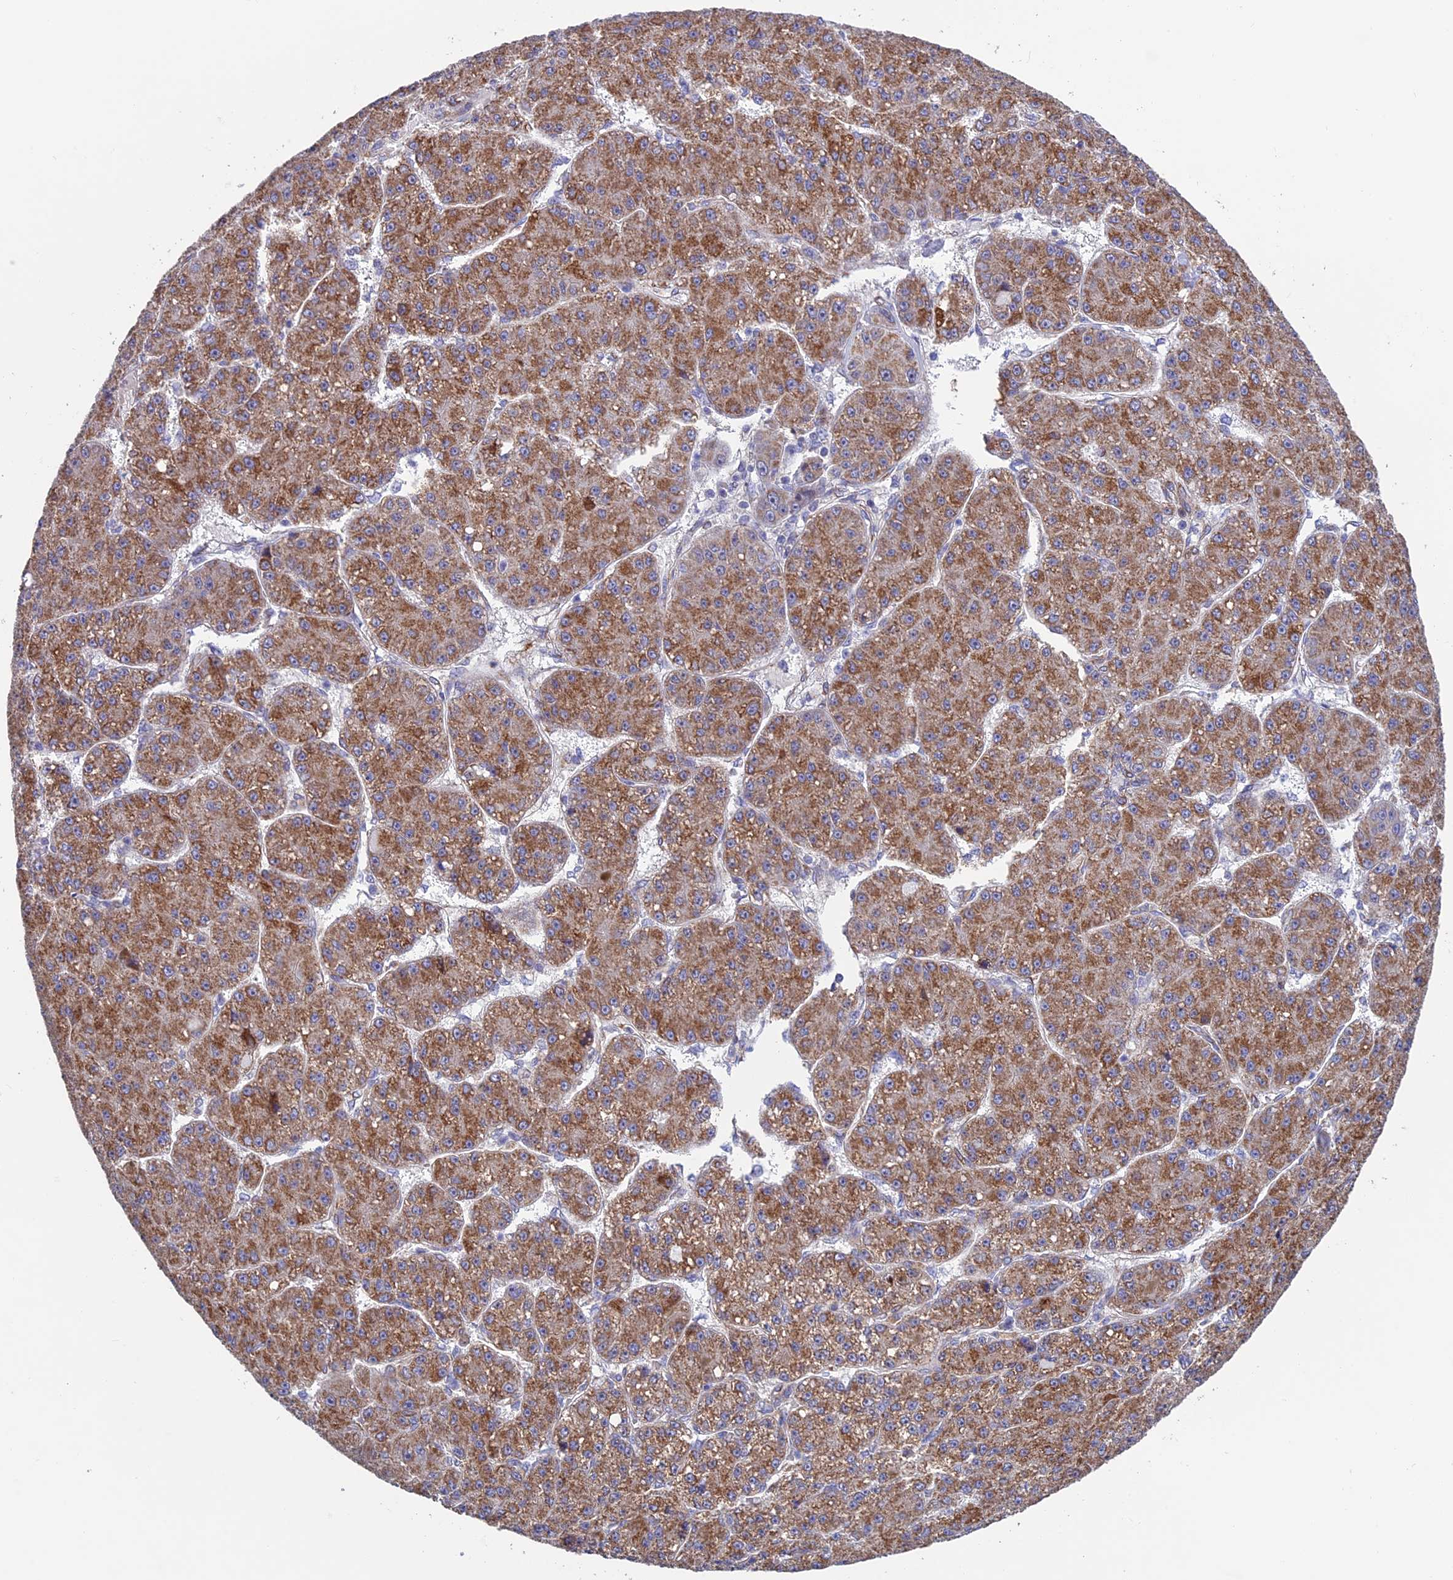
{"staining": {"intensity": "moderate", "quantity": ">75%", "location": "cytoplasmic/membranous"}, "tissue": "liver cancer", "cell_type": "Tumor cells", "image_type": "cancer", "snomed": [{"axis": "morphology", "description": "Carcinoma, Hepatocellular, NOS"}, {"axis": "topography", "description": "Liver"}], "caption": "Hepatocellular carcinoma (liver) stained with a brown dye displays moderate cytoplasmic/membranous positive staining in approximately >75% of tumor cells.", "gene": "ETFDH", "patient": {"sex": "male", "age": 67}}